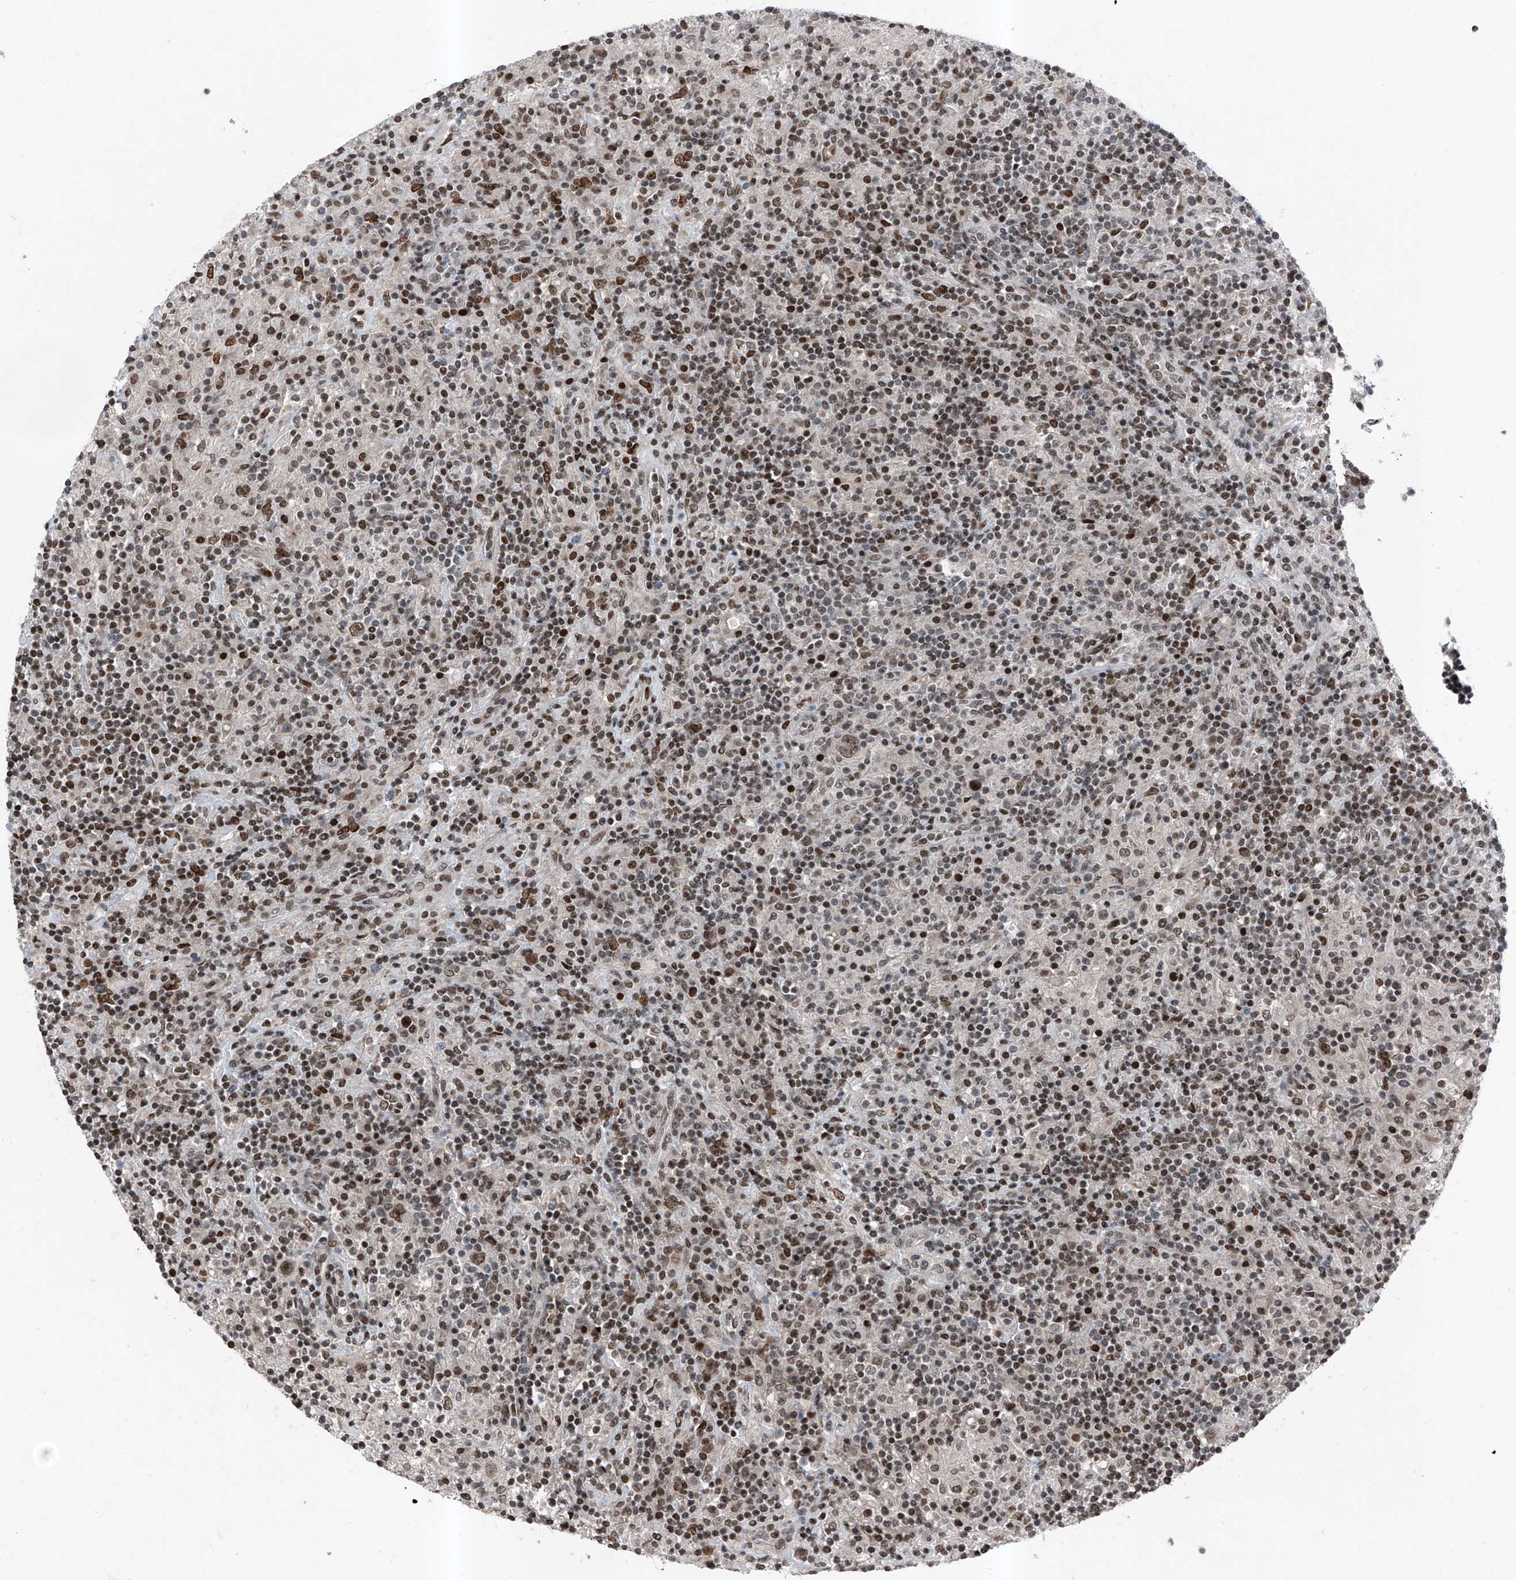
{"staining": {"intensity": "moderate", "quantity": ">75%", "location": "nuclear"}, "tissue": "lymphoma", "cell_type": "Tumor cells", "image_type": "cancer", "snomed": [{"axis": "morphology", "description": "Hodgkin's disease, NOS"}, {"axis": "topography", "description": "Lymph node"}], "caption": "This is an image of immunohistochemistry staining of lymphoma, which shows moderate staining in the nuclear of tumor cells.", "gene": "BMI1", "patient": {"sex": "male", "age": 70}}